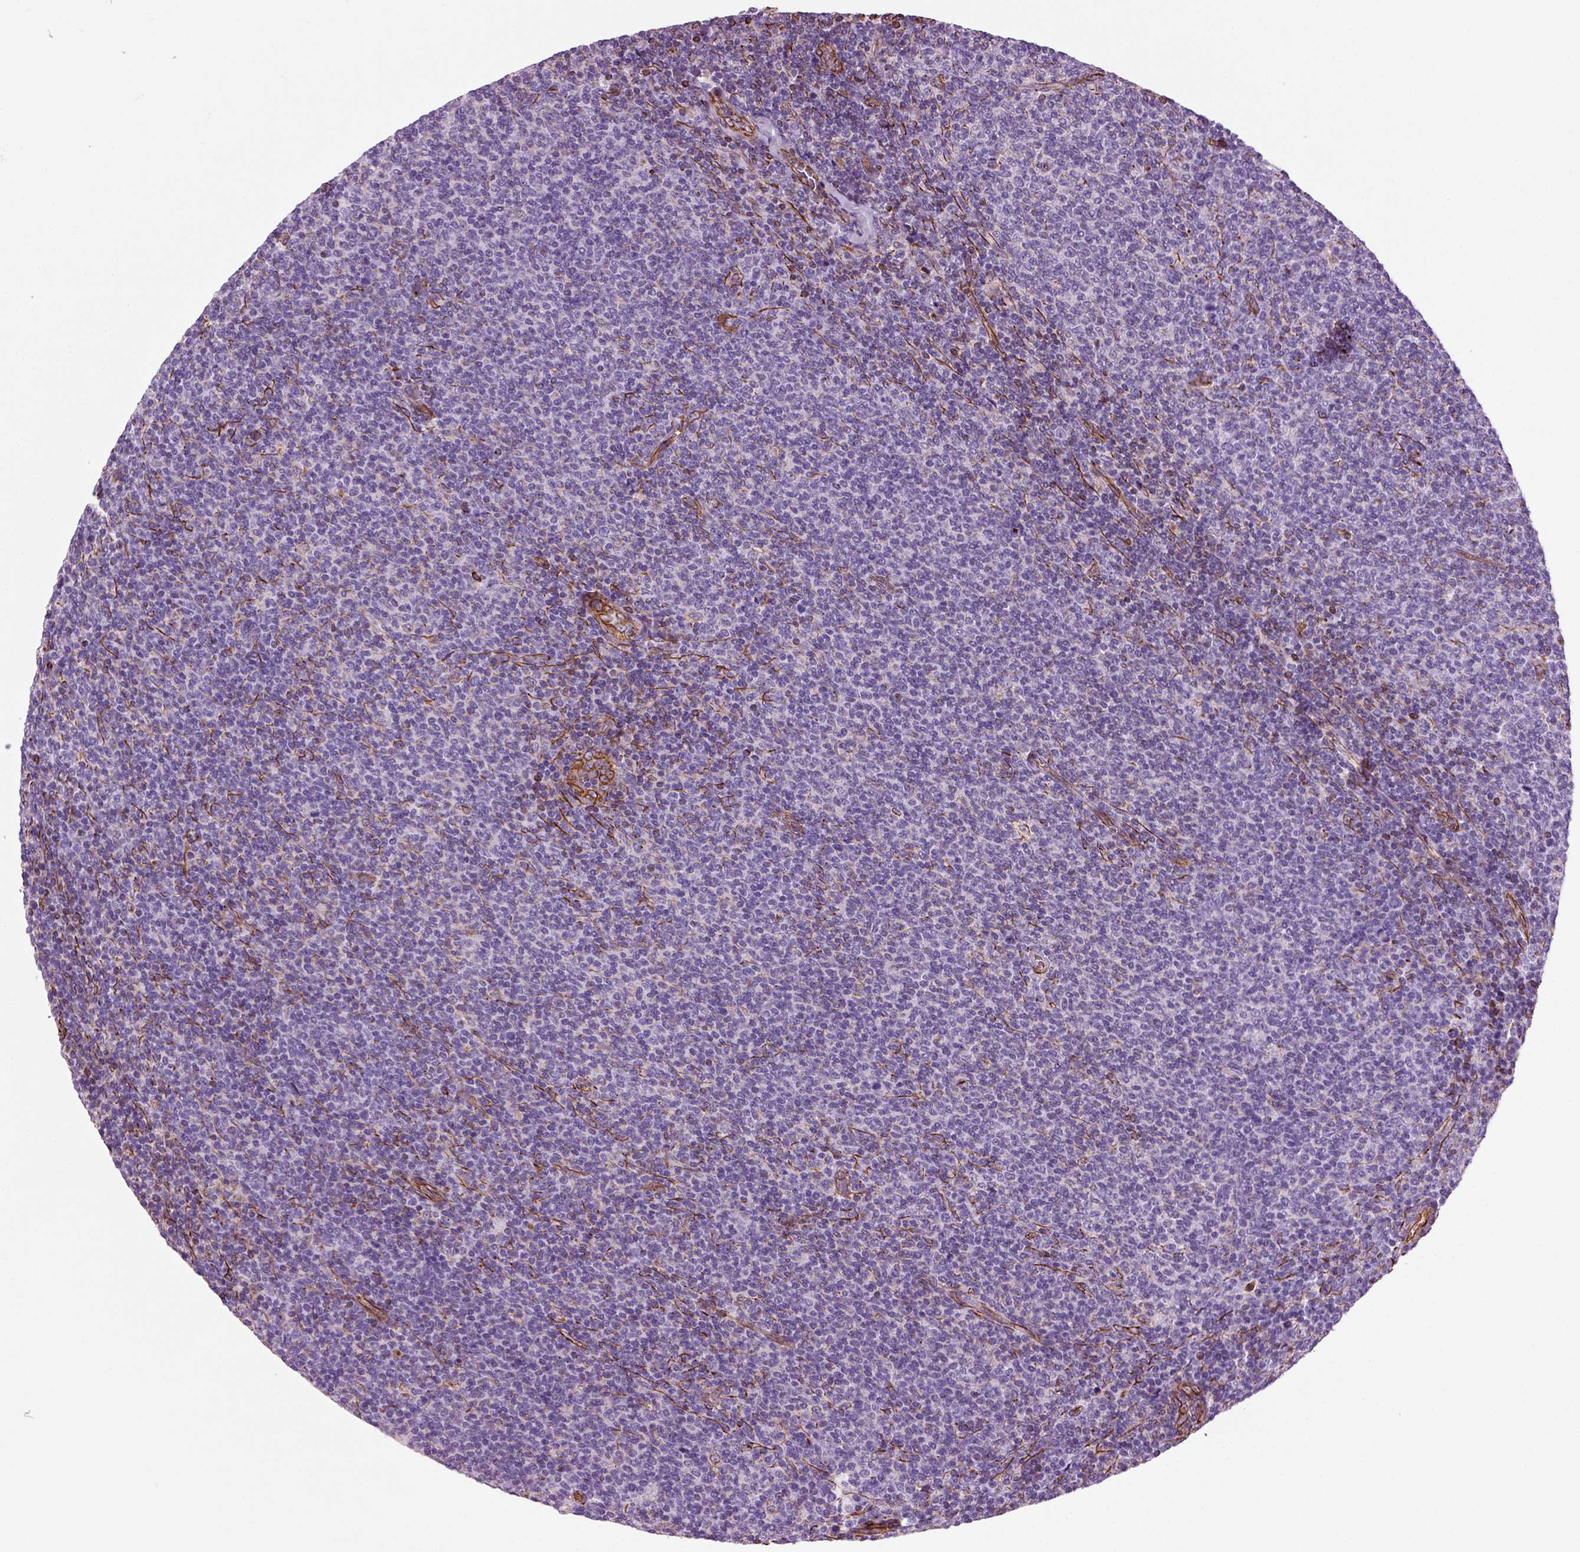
{"staining": {"intensity": "negative", "quantity": "none", "location": "none"}, "tissue": "lymphoma", "cell_type": "Tumor cells", "image_type": "cancer", "snomed": [{"axis": "morphology", "description": "Malignant lymphoma, non-Hodgkin's type, Low grade"}, {"axis": "topography", "description": "Lymph node"}], "caption": "Human malignant lymphoma, non-Hodgkin's type (low-grade) stained for a protein using immunohistochemistry demonstrates no positivity in tumor cells.", "gene": "ACER3", "patient": {"sex": "male", "age": 52}}